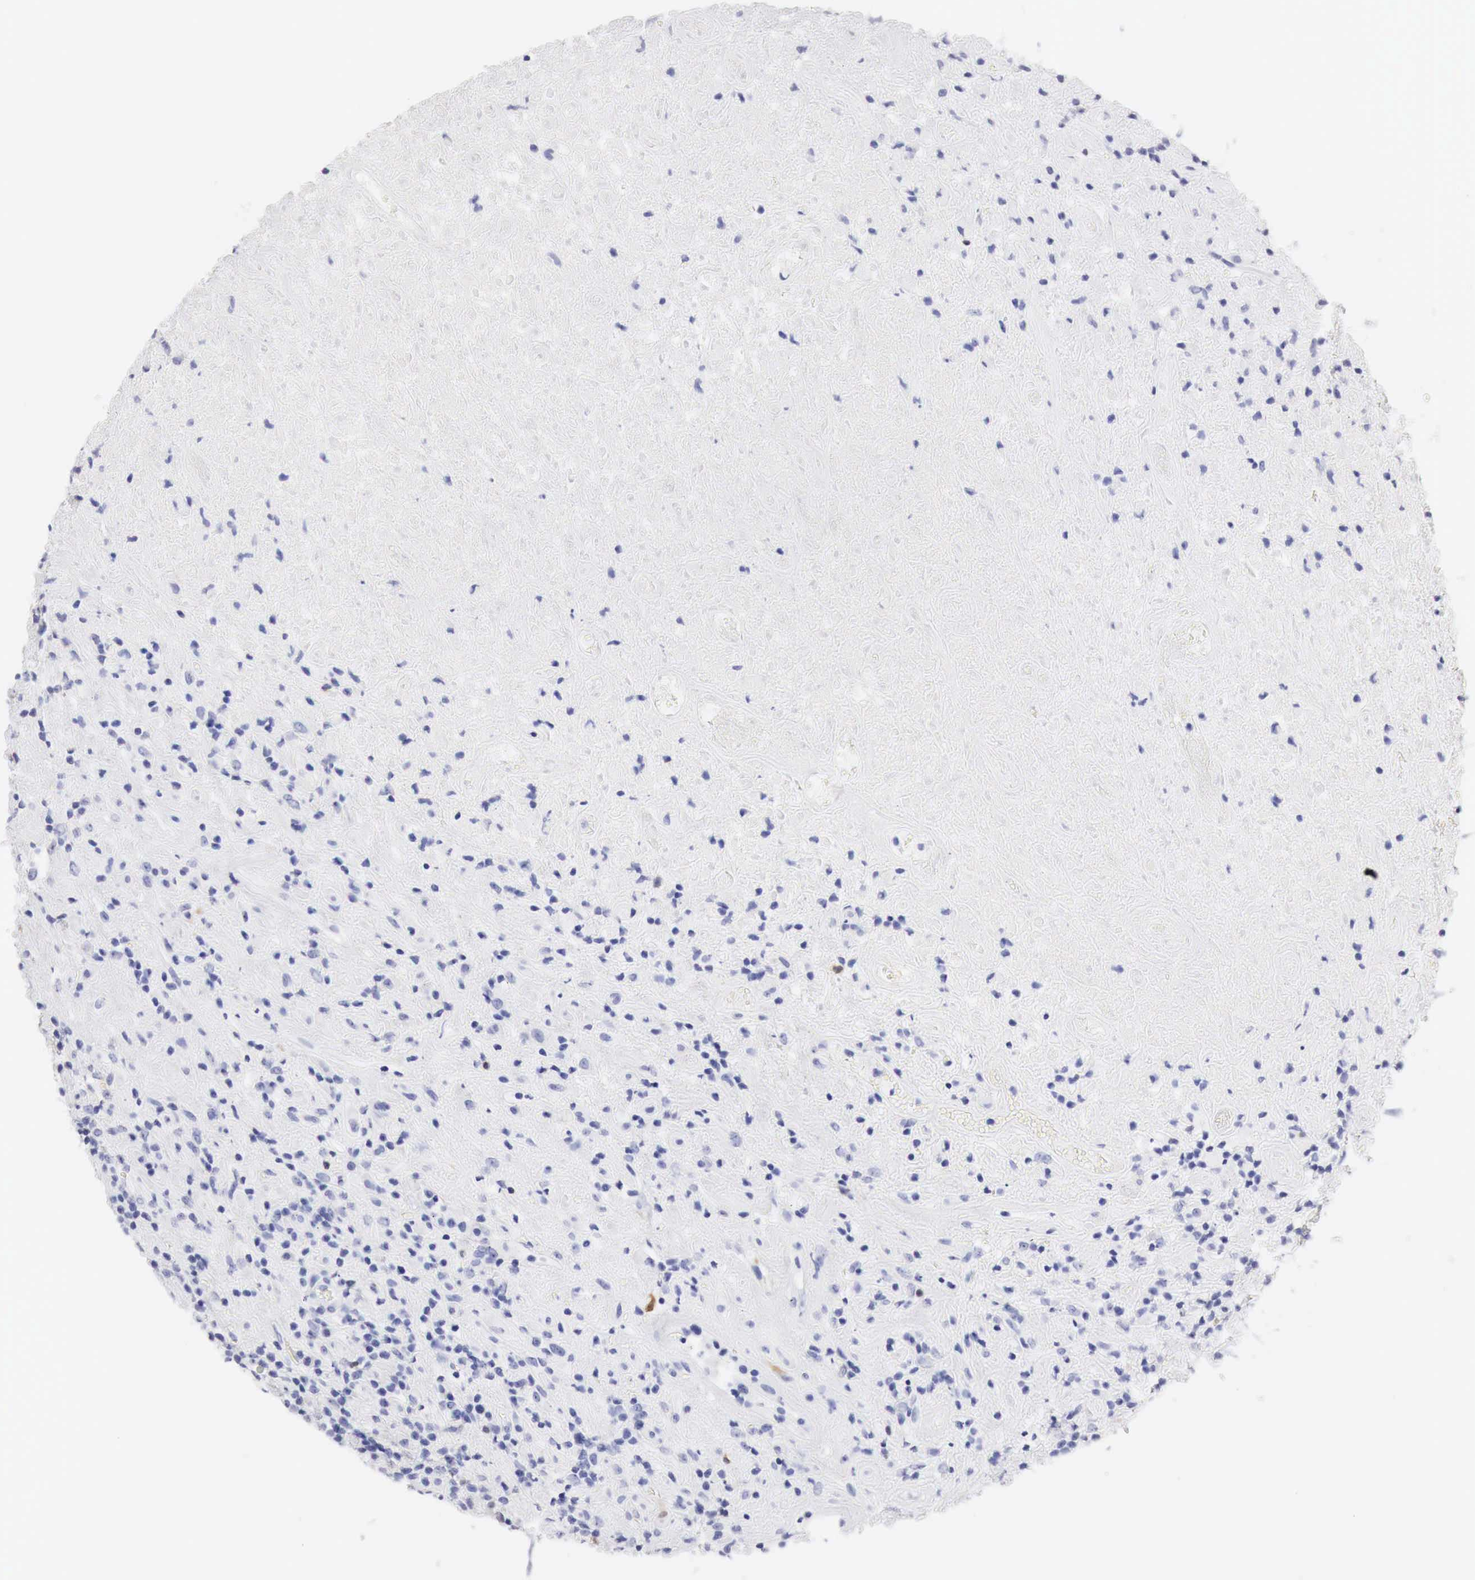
{"staining": {"intensity": "negative", "quantity": "none", "location": "none"}, "tissue": "lymphoma", "cell_type": "Tumor cells", "image_type": "cancer", "snomed": [{"axis": "morphology", "description": "Hodgkin's disease, NOS"}, {"axis": "topography", "description": "Lymph node"}], "caption": "Immunohistochemical staining of human lymphoma demonstrates no significant staining in tumor cells.", "gene": "CDKN2A", "patient": {"sex": "male", "age": 46}}